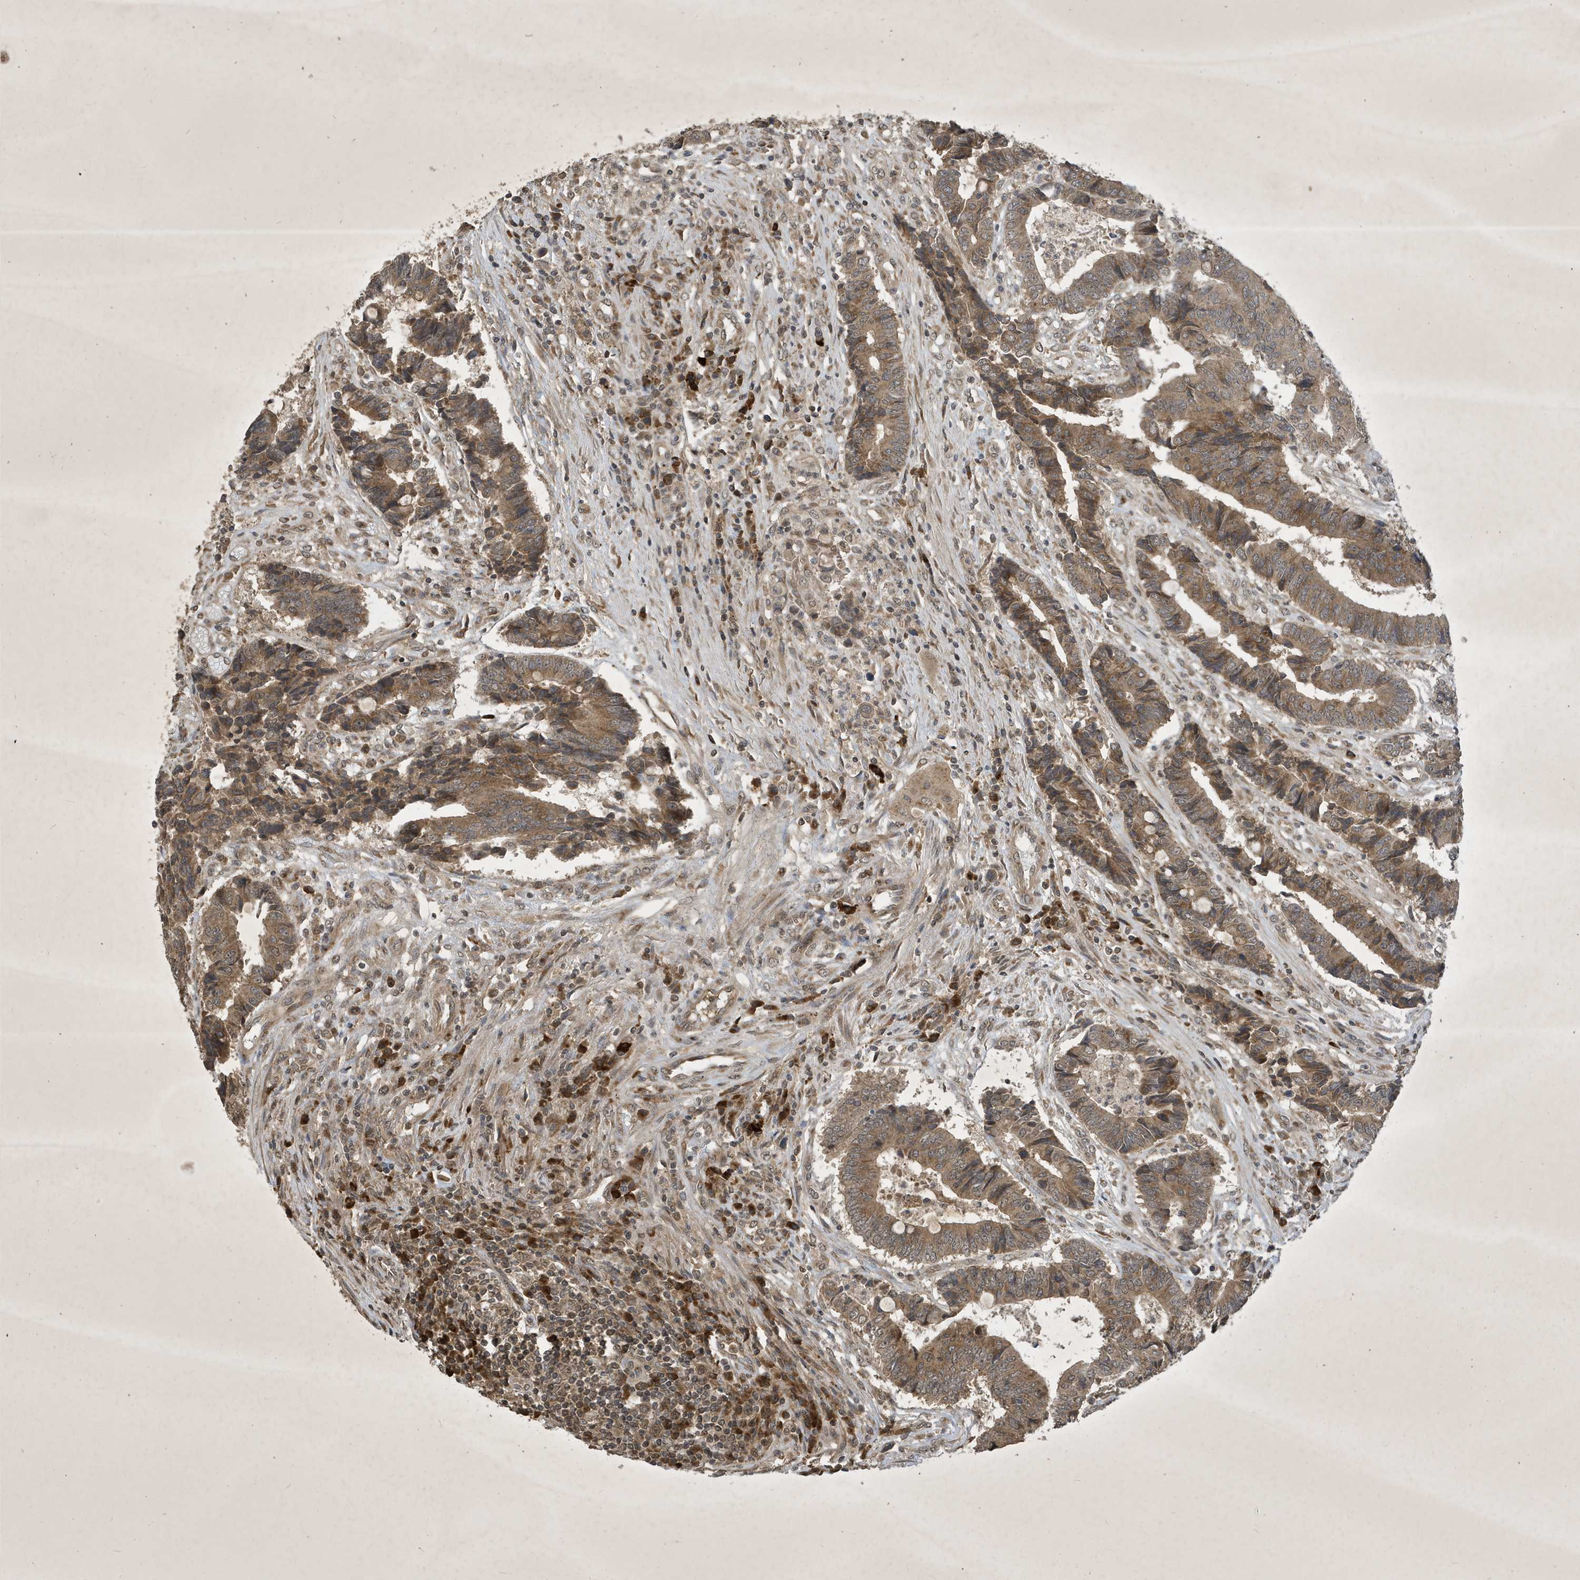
{"staining": {"intensity": "moderate", "quantity": ">75%", "location": "cytoplasmic/membranous"}, "tissue": "colorectal cancer", "cell_type": "Tumor cells", "image_type": "cancer", "snomed": [{"axis": "morphology", "description": "Adenocarcinoma, NOS"}, {"axis": "topography", "description": "Rectum"}], "caption": "Immunohistochemistry image of neoplastic tissue: human colorectal cancer stained using IHC exhibits medium levels of moderate protein expression localized specifically in the cytoplasmic/membranous of tumor cells, appearing as a cytoplasmic/membranous brown color.", "gene": "STX10", "patient": {"sex": "male", "age": 84}}